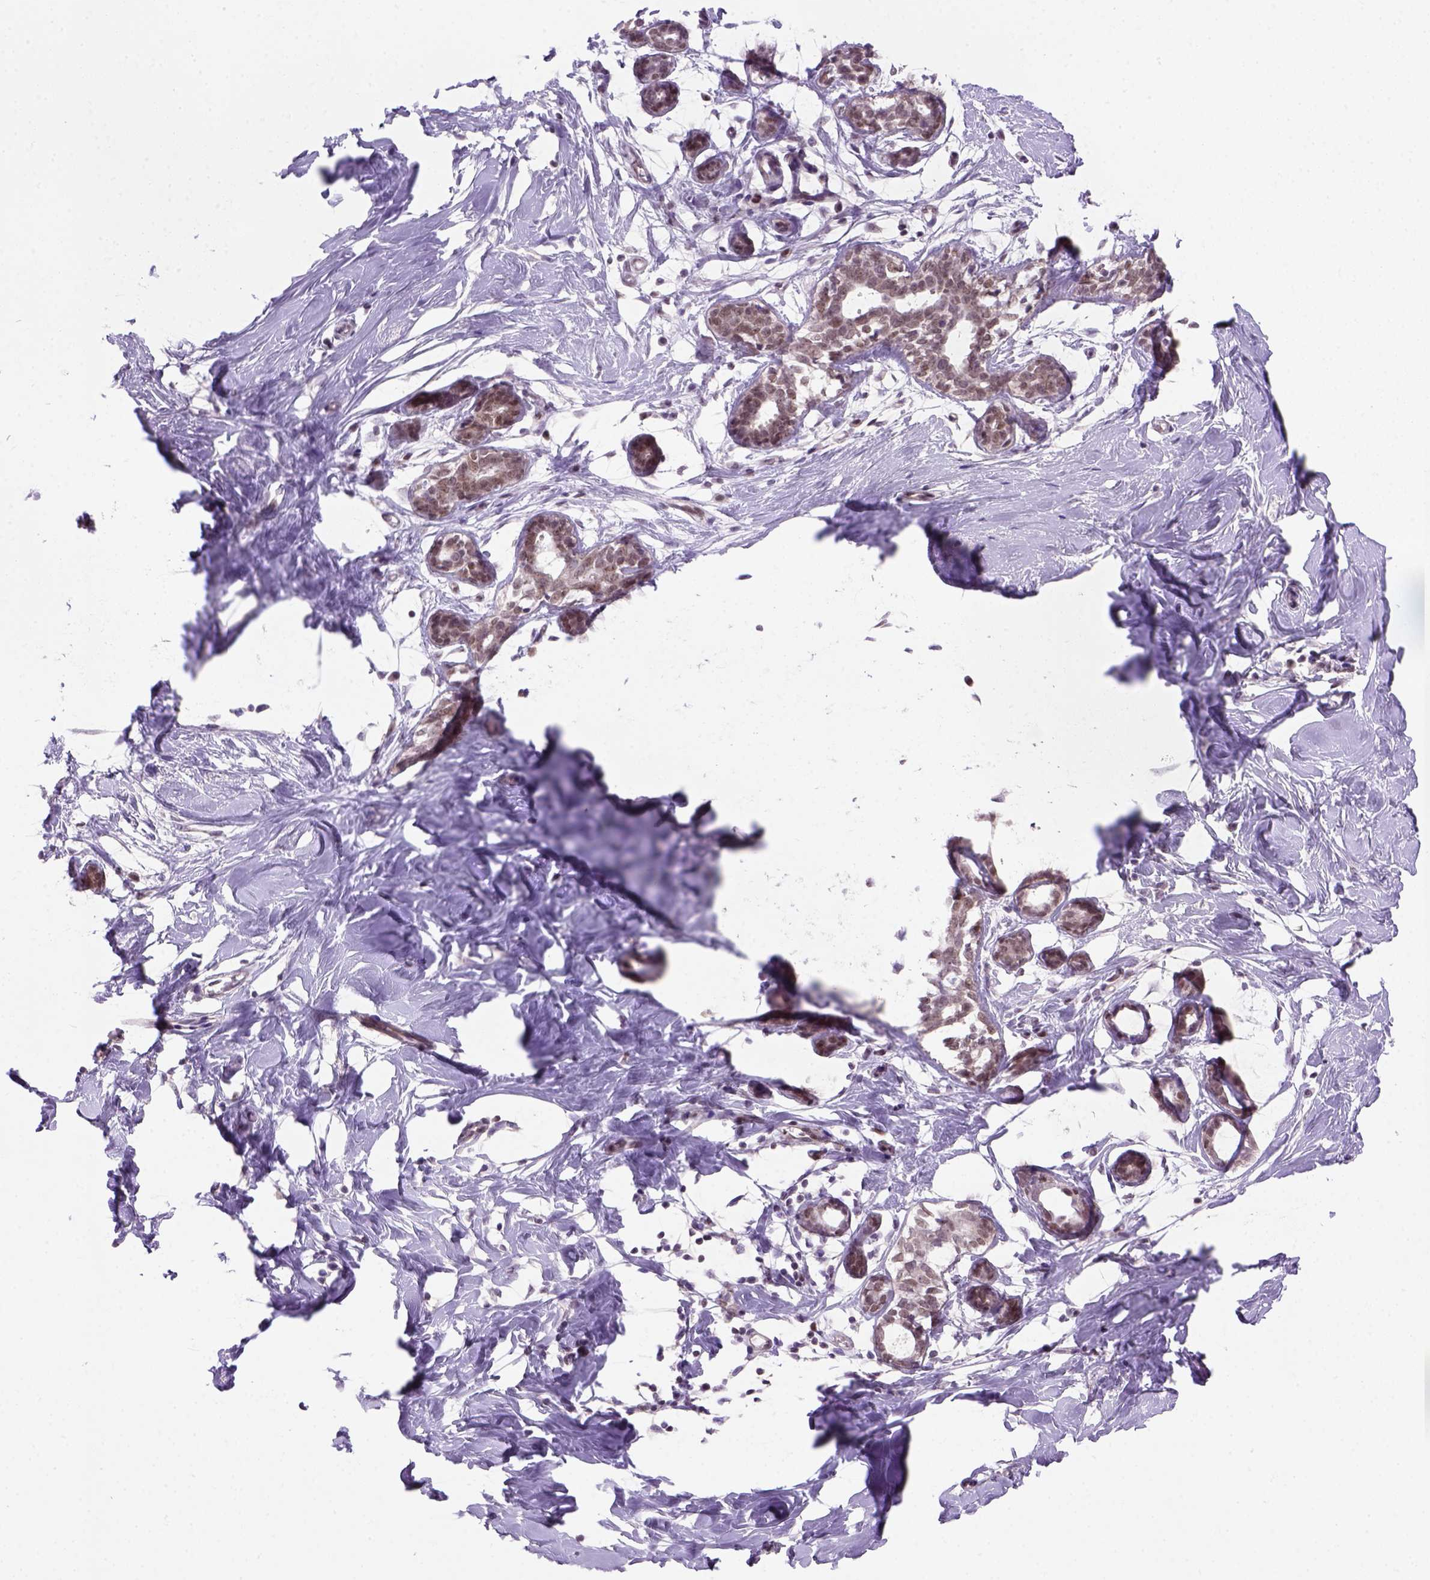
{"staining": {"intensity": "negative", "quantity": "none", "location": "none"}, "tissue": "breast", "cell_type": "Adipocytes", "image_type": "normal", "snomed": [{"axis": "morphology", "description": "Normal tissue, NOS"}, {"axis": "topography", "description": "Breast"}], "caption": "Immunohistochemical staining of normal breast demonstrates no significant staining in adipocytes.", "gene": "MGMT", "patient": {"sex": "female", "age": 27}}